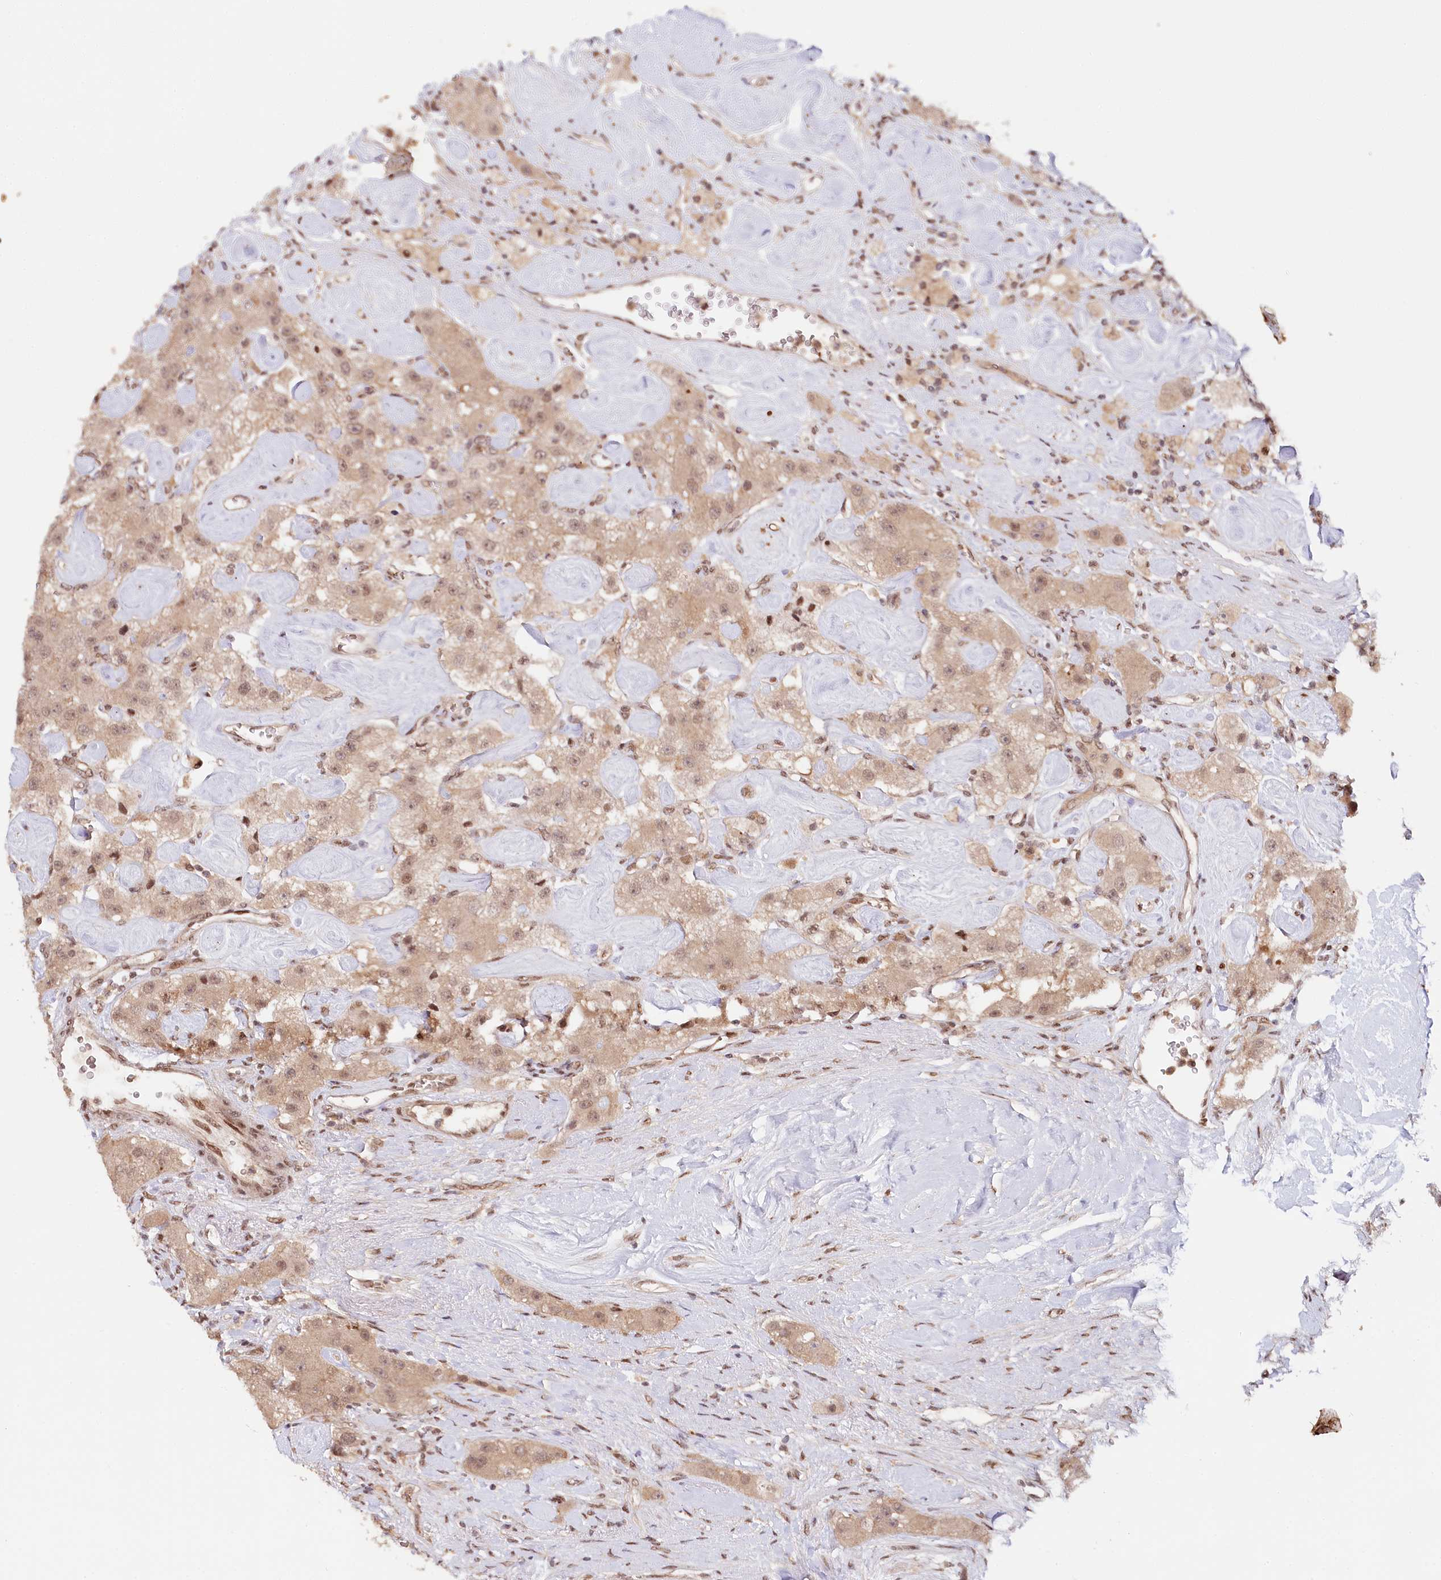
{"staining": {"intensity": "weak", "quantity": ">75%", "location": "cytoplasmic/membranous,nuclear"}, "tissue": "carcinoid", "cell_type": "Tumor cells", "image_type": "cancer", "snomed": [{"axis": "morphology", "description": "Carcinoid, malignant, NOS"}, {"axis": "topography", "description": "Pancreas"}], "caption": "Immunohistochemical staining of human carcinoid (malignant) exhibits weak cytoplasmic/membranous and nuclear protein expression in about >75% of tumor cells.", "gene": "CCDC65", "patient": {"sex": "male", "age": 41}}